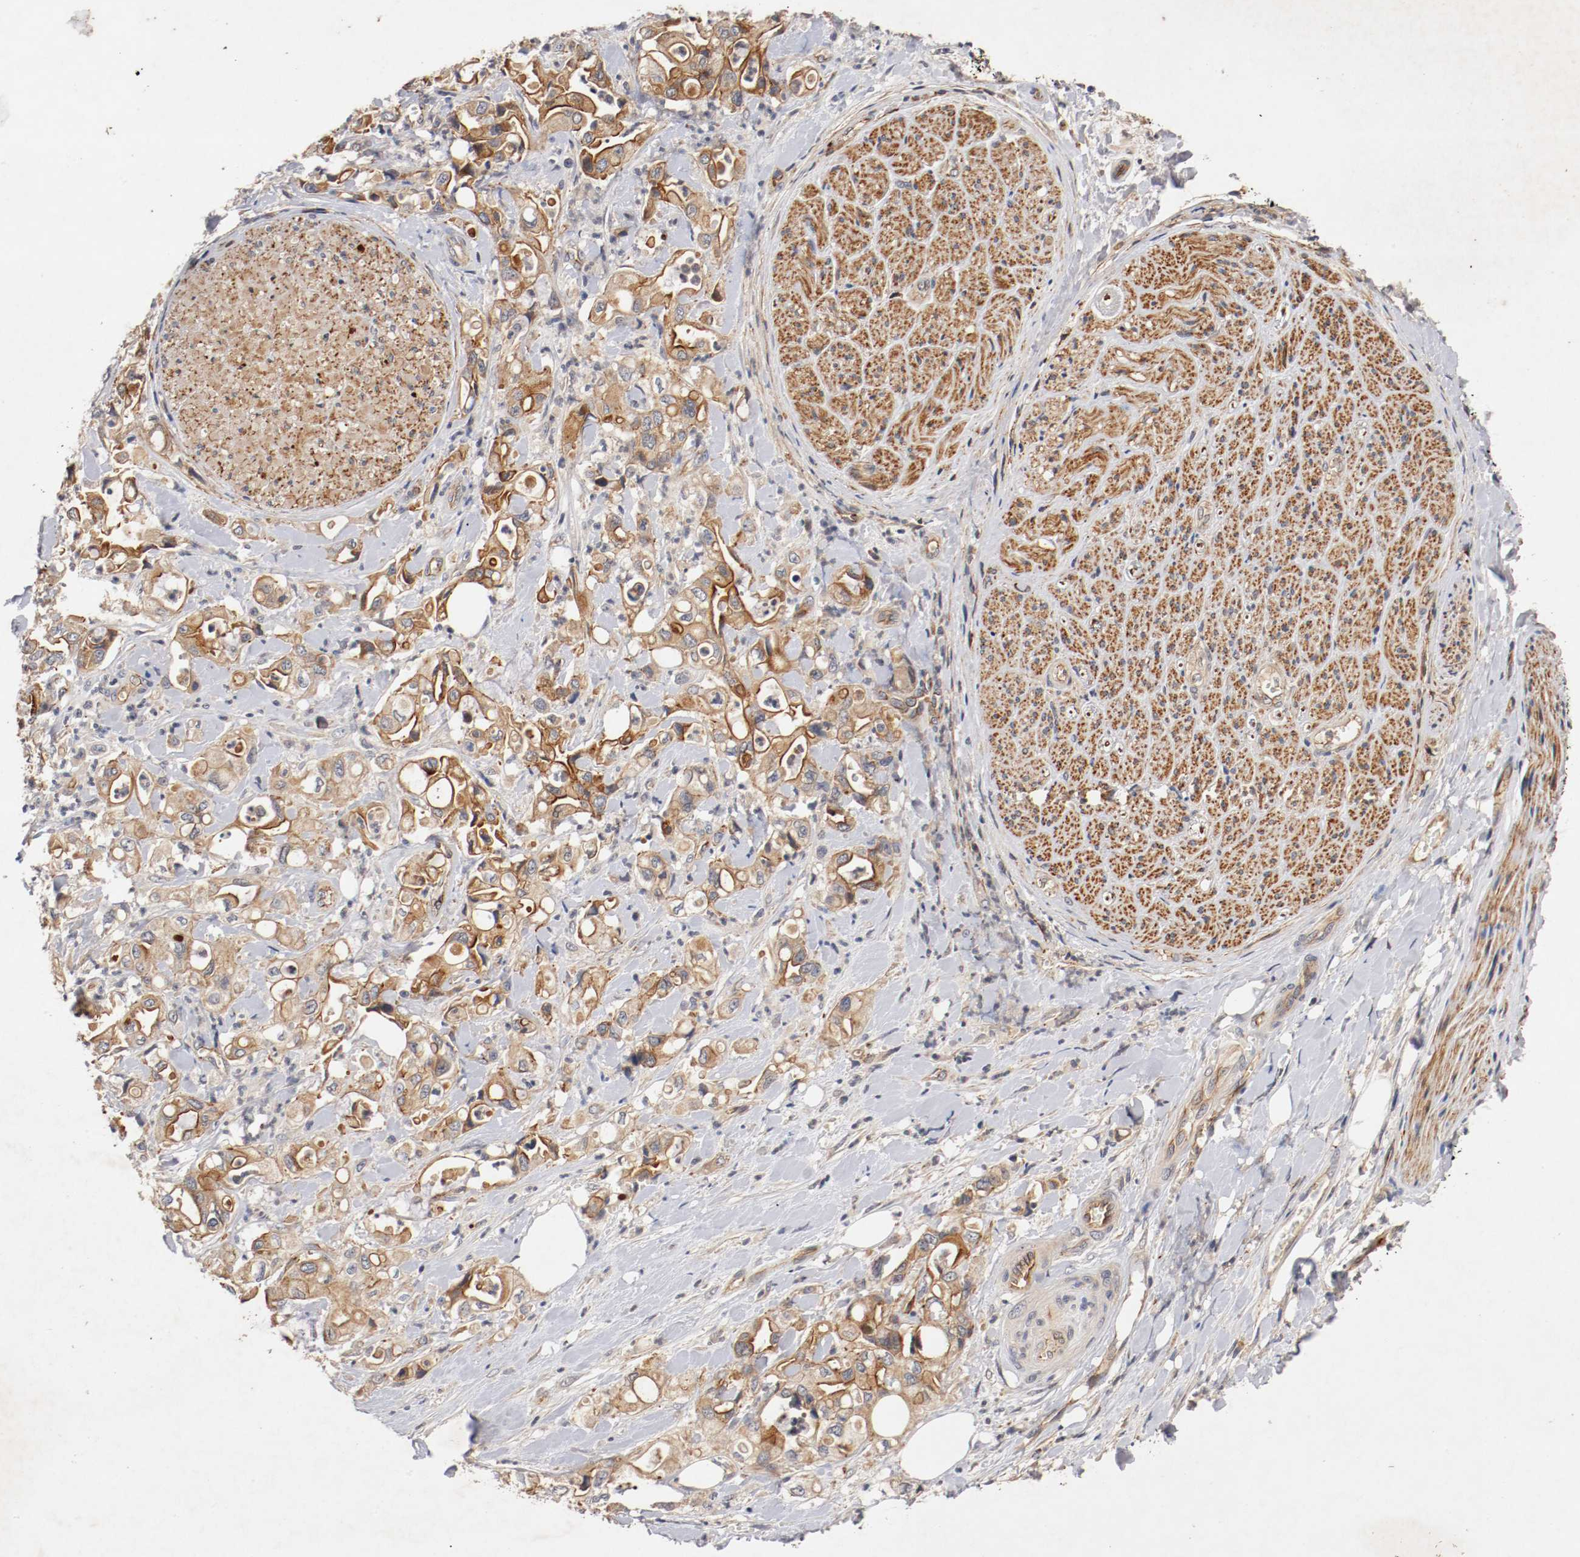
{"staining": {"intensity": "strong", "quantity": ">75%", "location": "cytoplasmic/membranous"}, "tissue": "pancreatic cancer", "cell_type": "Tumor cells", "image_type": "cancer", "snomed": [{"axis": "morphology", "description": "Adenocarcinoma, NOS"}, {"axis": "topography", "description": "Pancreas"}], "caption": "Pancreatic adenocarcinoma stained with a brown dye shows strong cytoplasmic/membranous positive expression in about >75% of tumor cells.", "gene": "TYK2", "patient": {"sex": "male", "age": 70}}